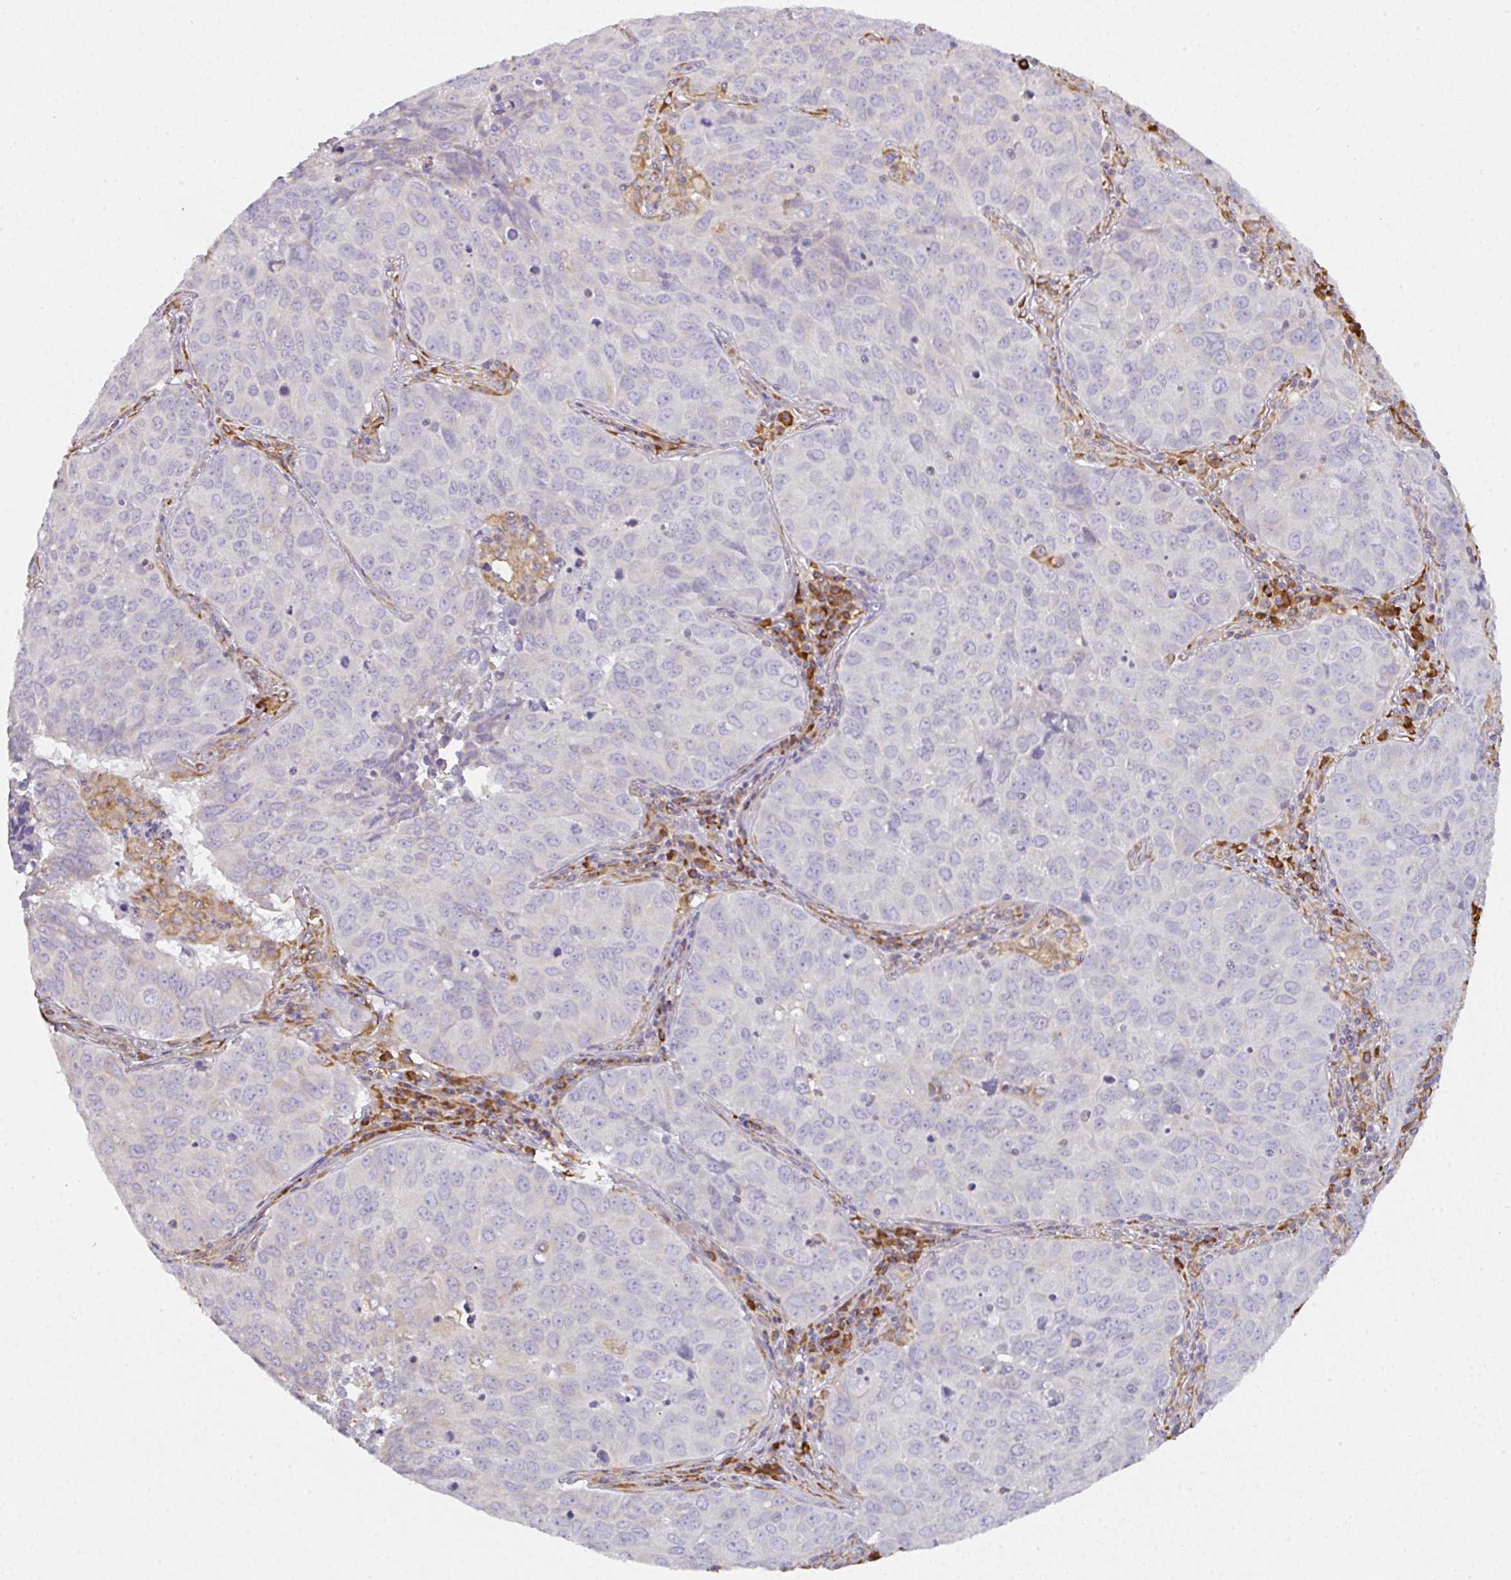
{"staining": {"intensity": "negative", "quantity": "none", "location": "none"}, "tissue": "lung cancer", "cell_type": "Tumor cells", "image_type": "cancer", "snomed": [{"axis": "morphology", "description": "Adenocarcinoma, NOS"}, {"axis": "topography", "description": "Lung"}], "caption": "Photomicrograph shows no protein expression in tumor cells of lung cancer tissue.", "gene": "DOK4", "patient": {"sex": "female", "age": 50}}